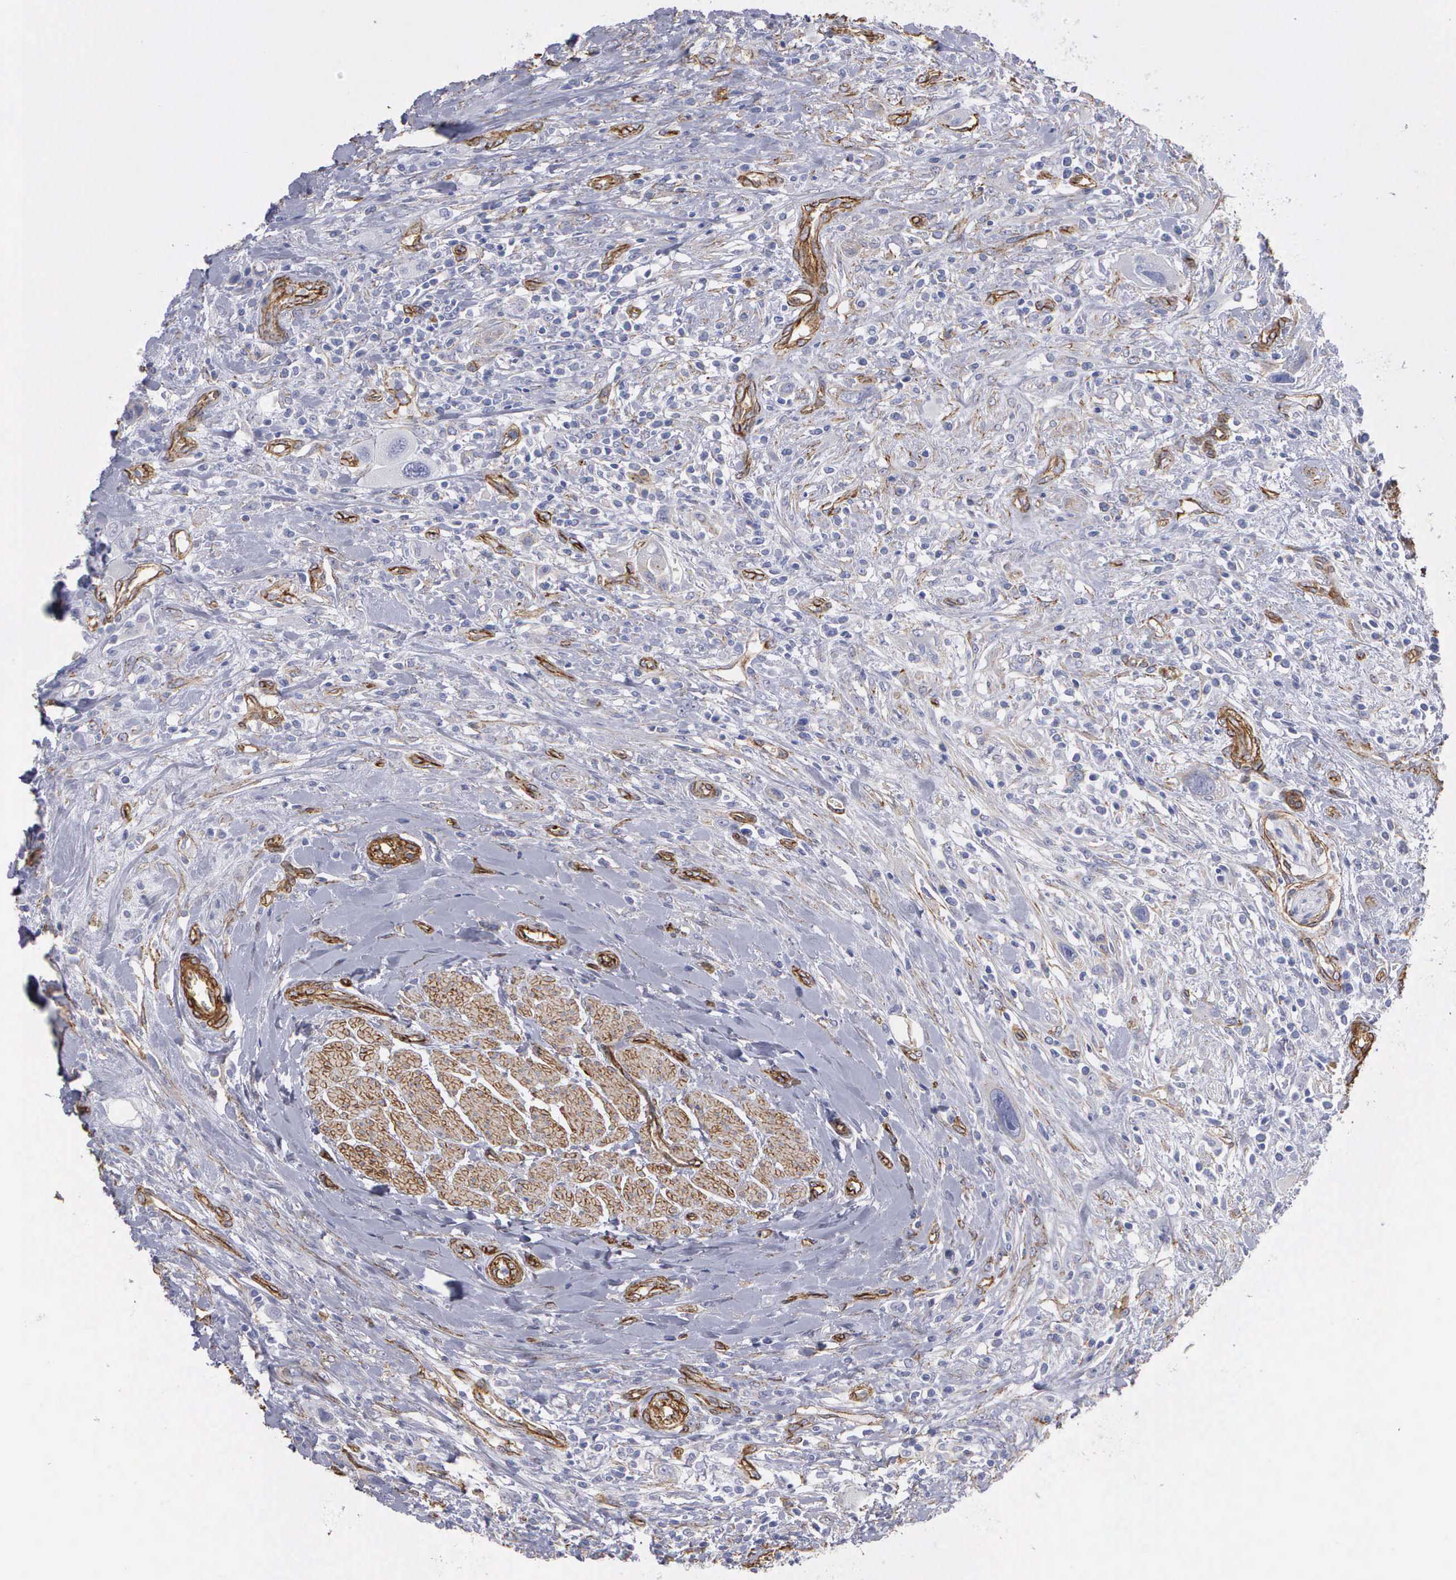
{"staining": {"intensity": "negative", "quantity": "none", "location": "none"}, "tissue": "urothelial cancer", "cell_type": "Tumor cells", "image_type": "cancer", "snomed": [{"axis": "morphology", "description": "Urothelial carcinoma, High grade"}, {"axis": "topography", "description": "Urinary bladder"}], "caption": "Immunohistochemical staining of high-grade urothelial carcinoma reveals no significant positivity in tumor cells.", "gene": "MAGEB10", "patient": {"sex": "male", "age": 50}}